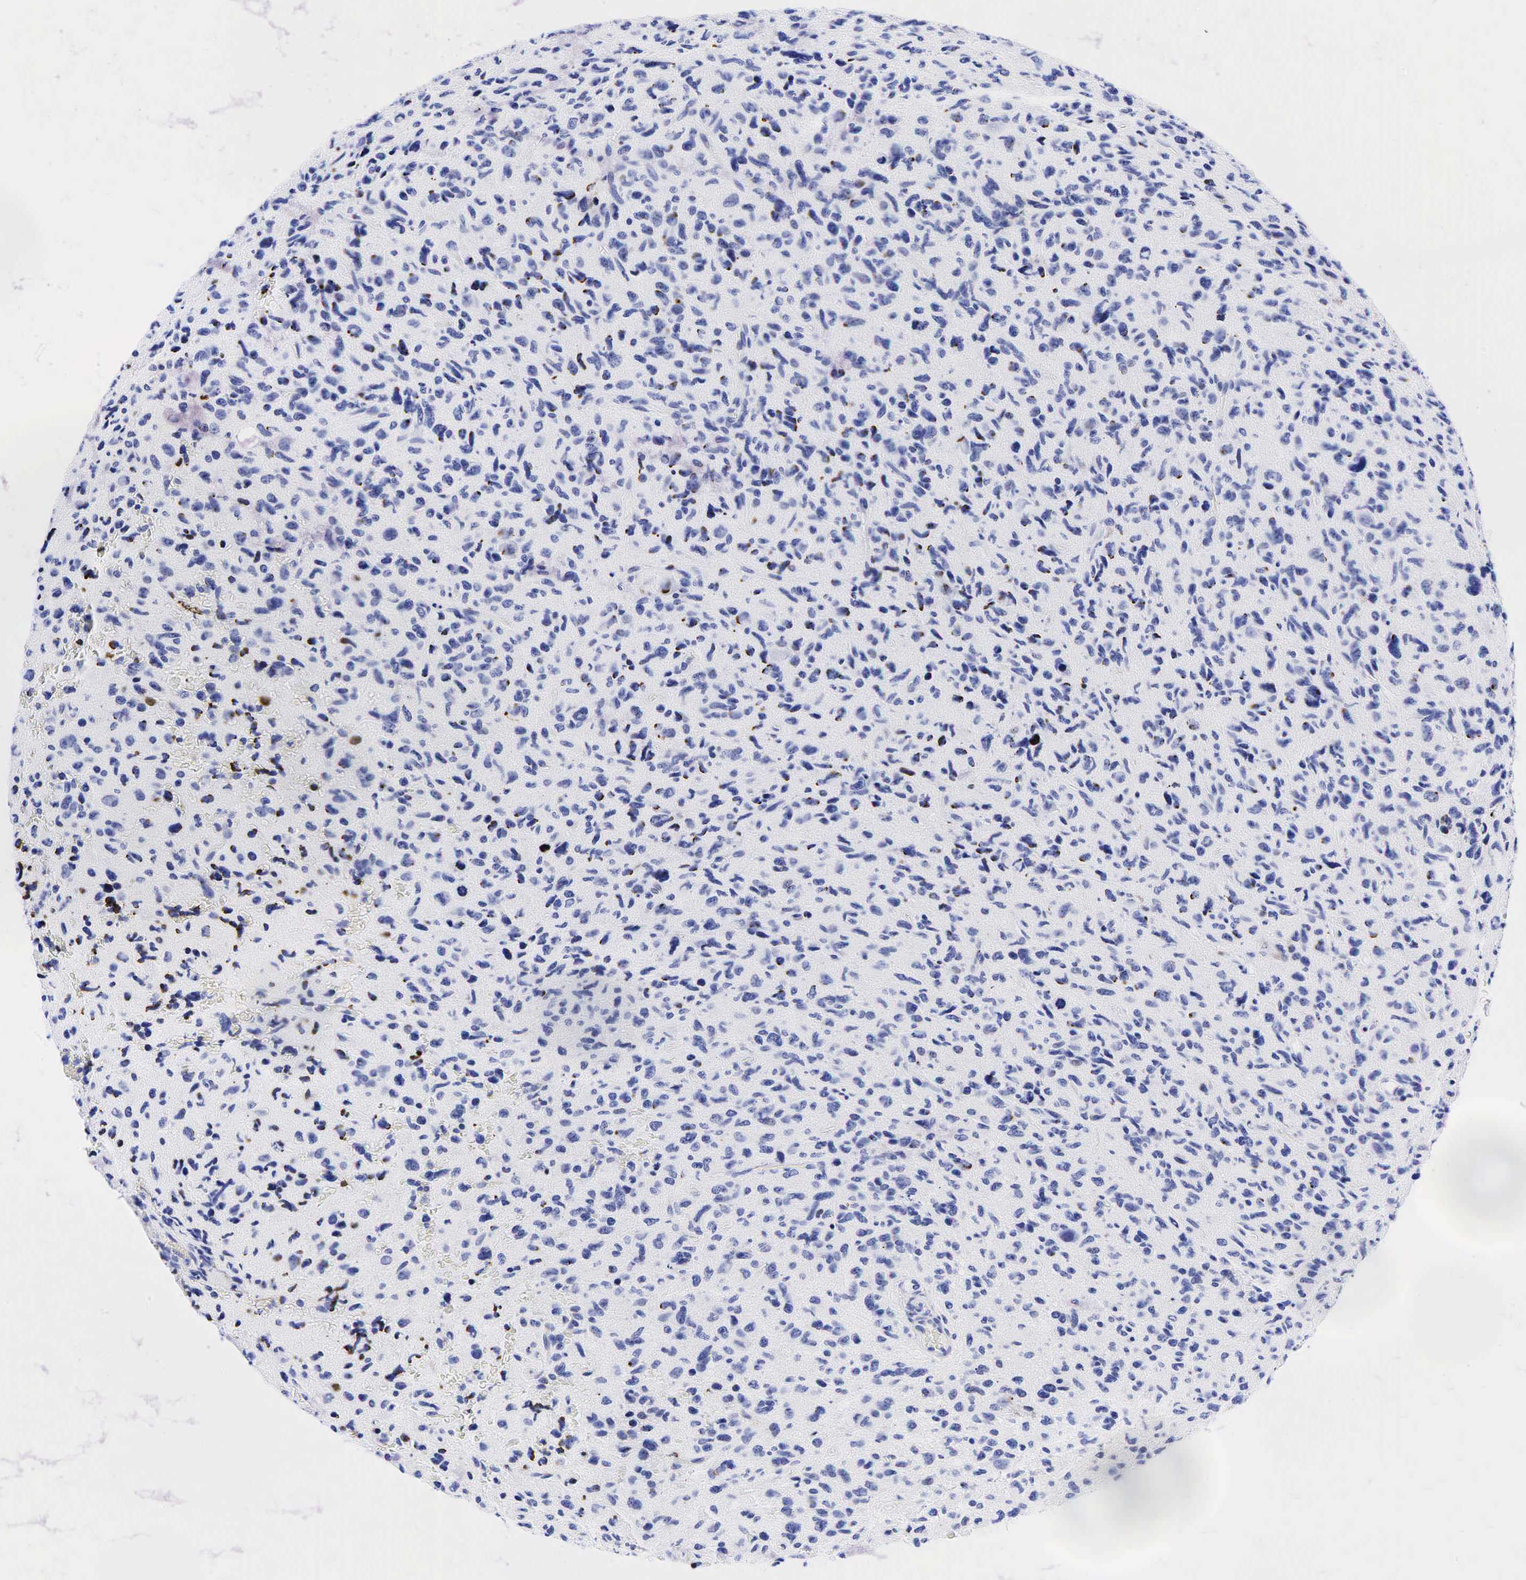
{"staining": {"intensity": "negative", "quantity": "none", "location": "none"}, "tissue": "glioma", "cell_type": "Tumor cells", "image_type": "cancer", "snomed": [{"axis": "morphology", "description": "Glioma, malignant, High grade"}, {"axis": "topography", "description": "Brain"}], "caption": "A high-resolution image shows IHC staining of malignant glioma (high-grade), which shows no significant positivity in tumor cells.", "gene": "CD79A", "patient": {"sex": "female", "age": 60}}